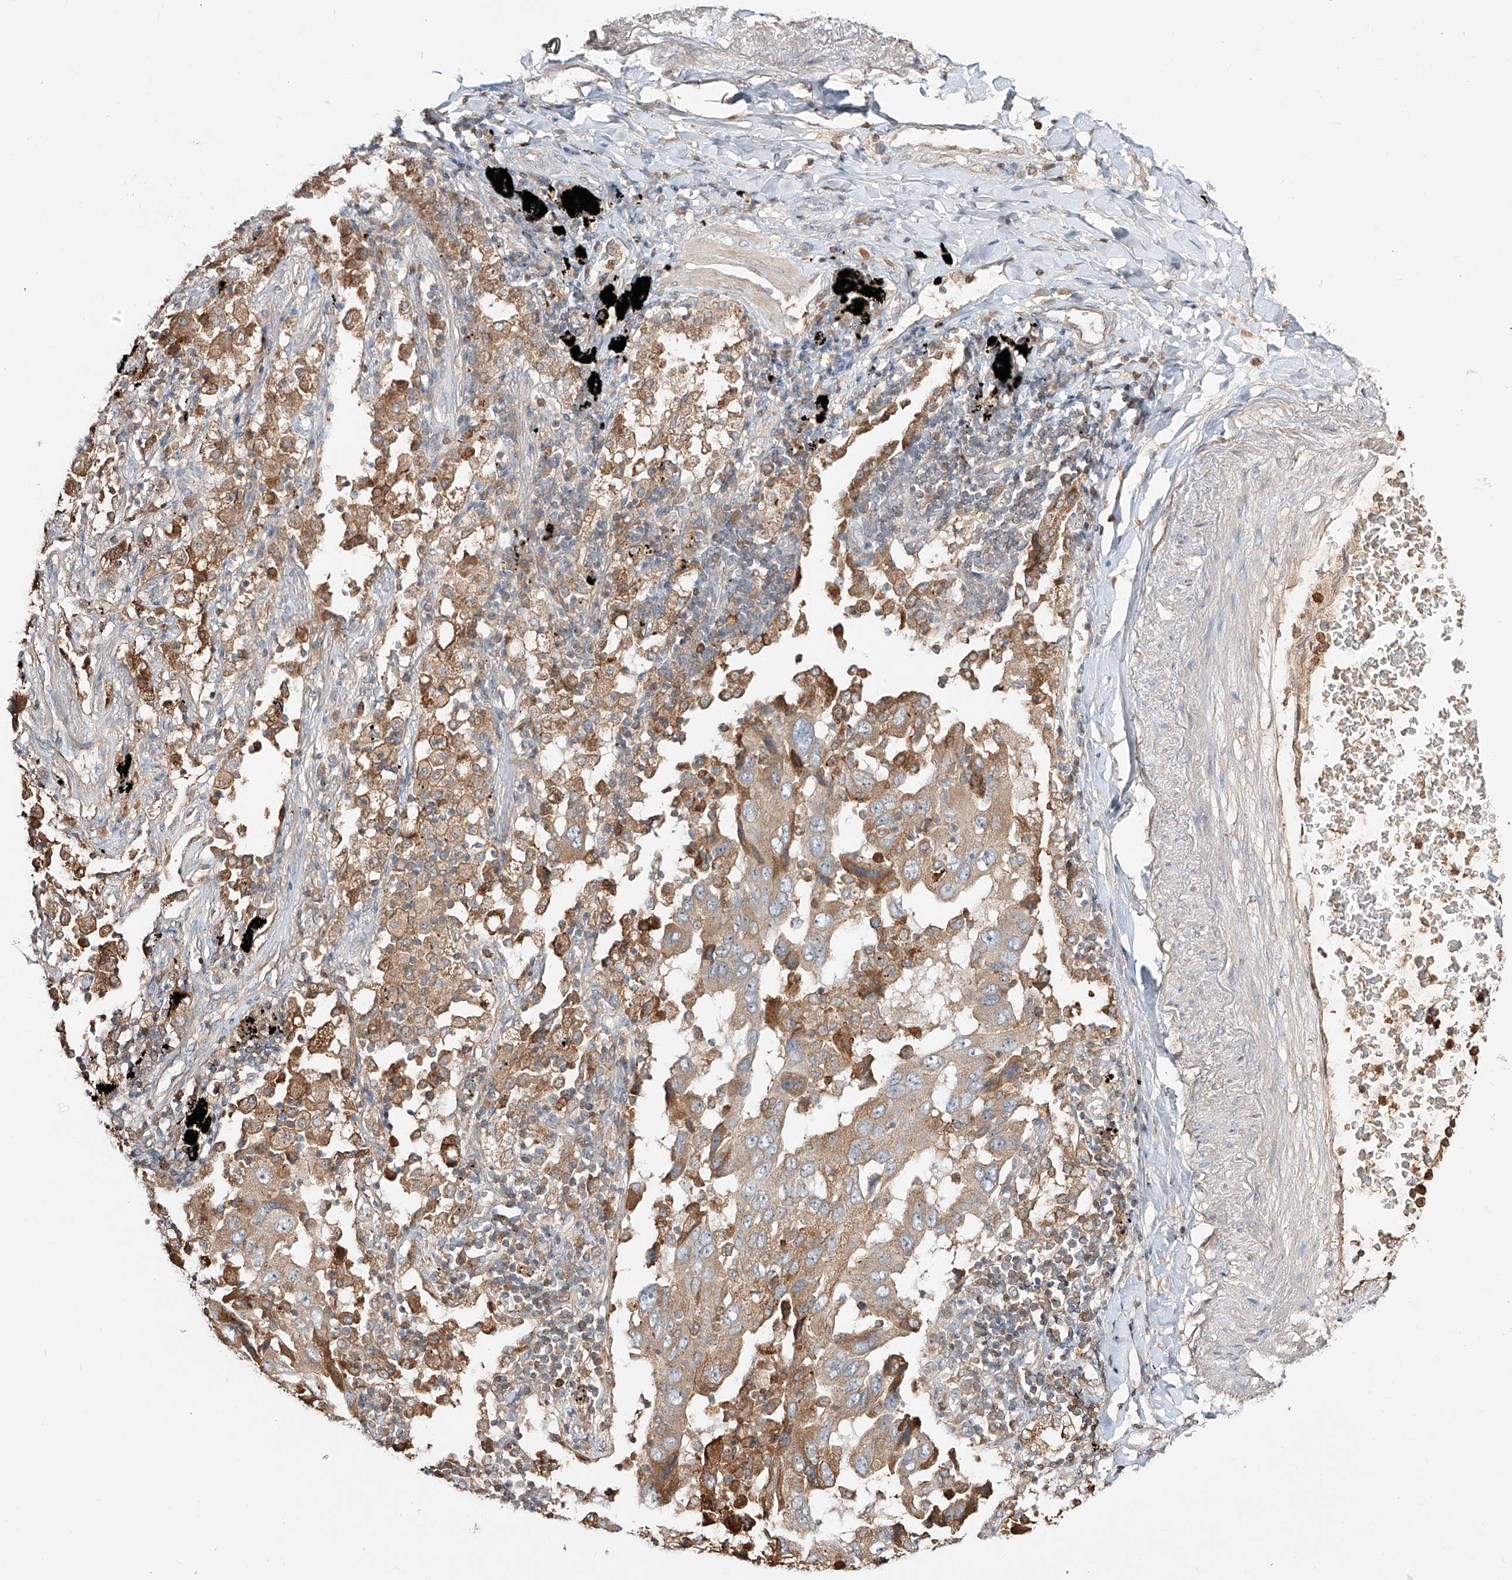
{"staining": {"intensity": "moderate", "quantity": ">75%", "location": "cytoplasmic/membranous"}, "tissue": "lung cancer", "cell_type": "Tumor cells", "image_type": "cancer", "snomed": [{"axis": "morphology", "description": "Adenocarcinoma, NOS"}, {"axis": "topography", "description": "Lung"}], "caption": "Immunohistochemistry (IHC) of human lung cancer (adenocarcinoma) reveals medium levels of moderate cytoplasmic/membranous positivity in approximately >75% of tumor cells.", "gene": "ERO1A", "patient": {"sex": "female", "age": 65}}